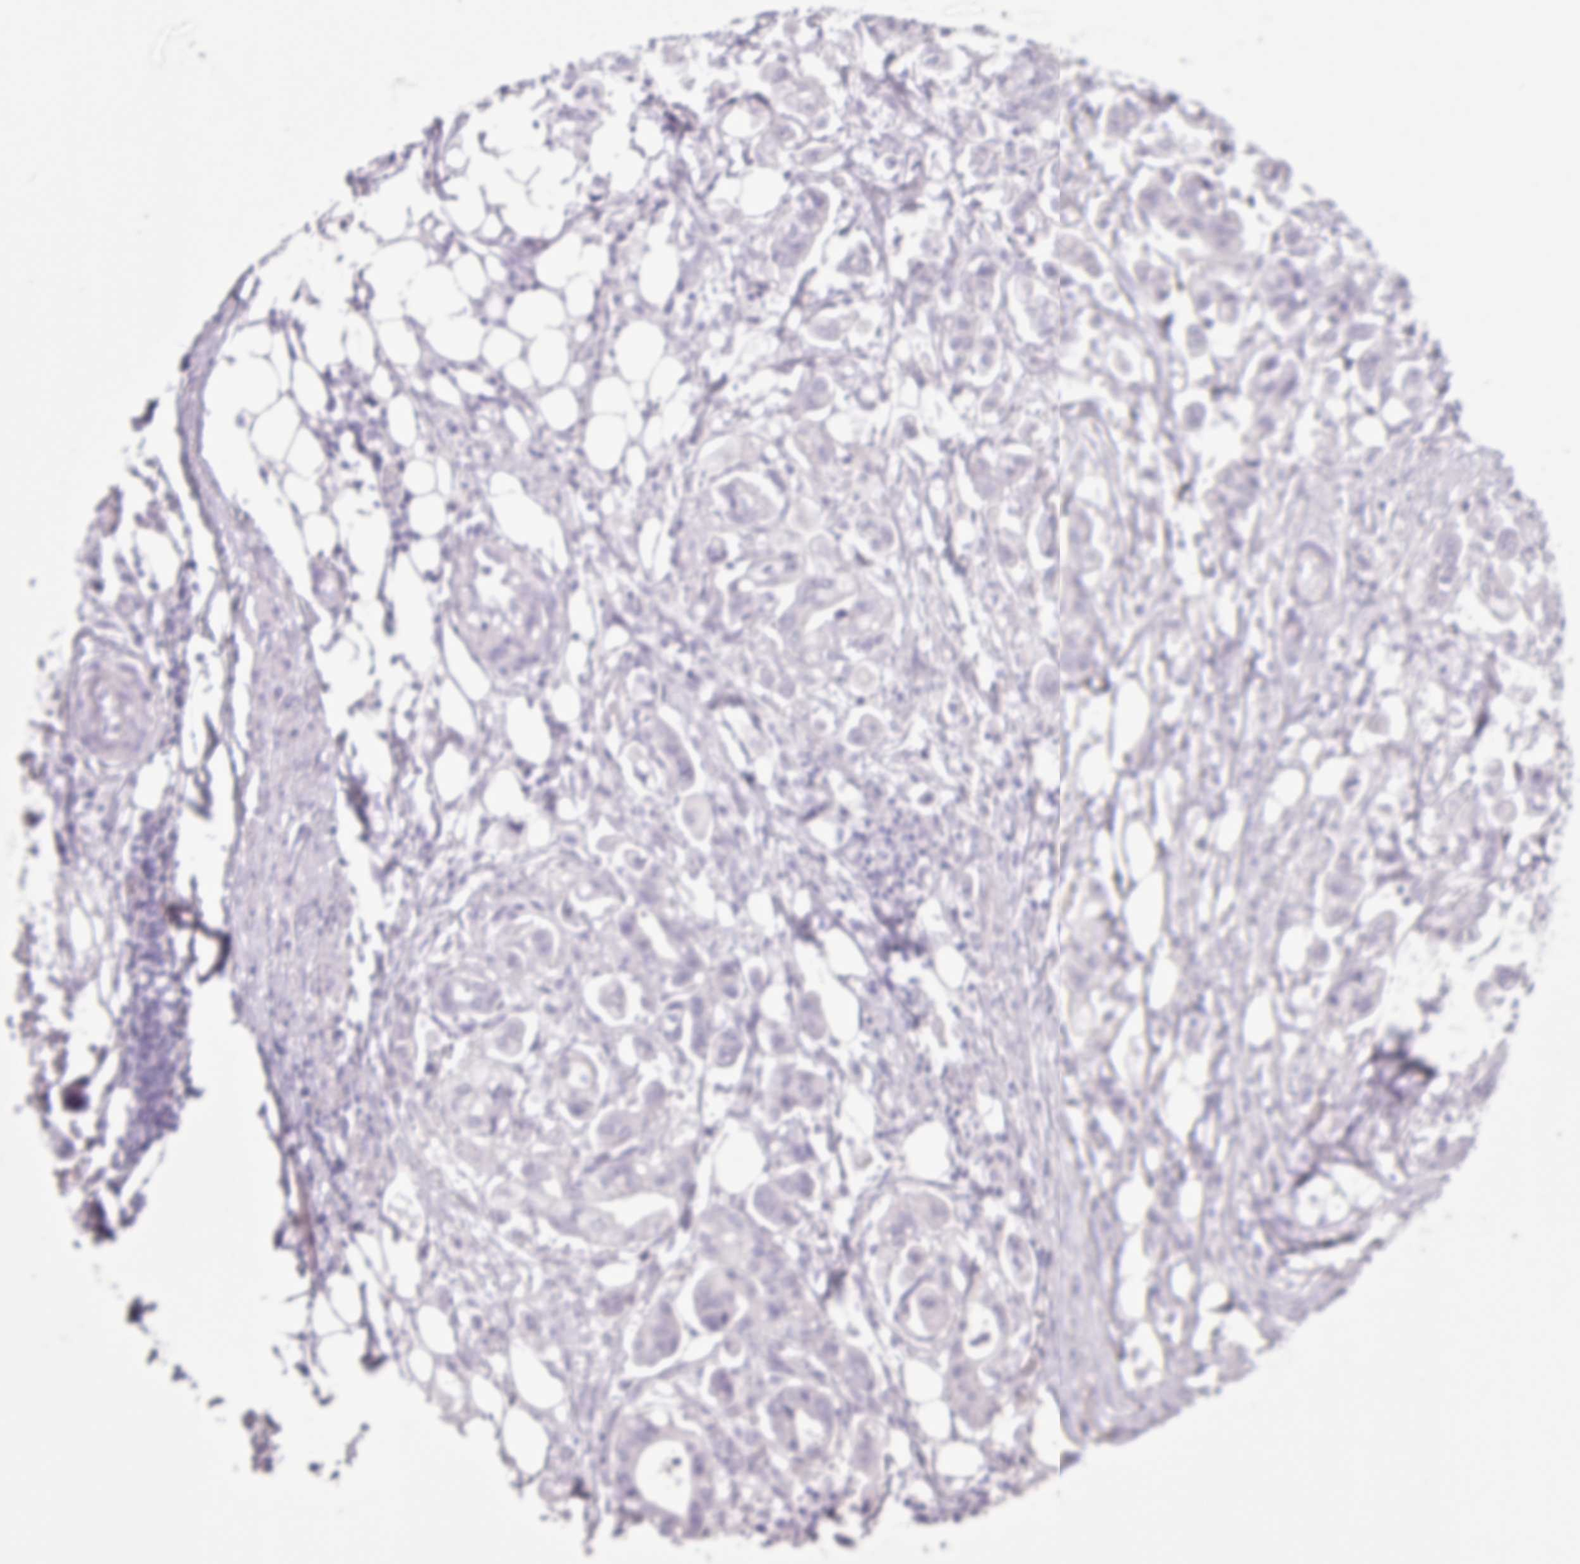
{"staining": {"intensity": "negative", "quantity": "none", "location": "none"}, "tissue": "stomach cancer", "cell_type": "Tumor cells", "image_type": "cancer", "snomed": [{"axis": "morphology", "description": "Adenocarcinoma, NOS"}, {"axis": "topography", "description": "Stomach"}], "caption": "Immunohistochemistry histopathology image of human stomach cancer (adenocarcinoma) stained for a protein (brown), which shows no staining in tumor cells.", "gene": "CDH16", "patient": {"sex": "male", "age": 62}}